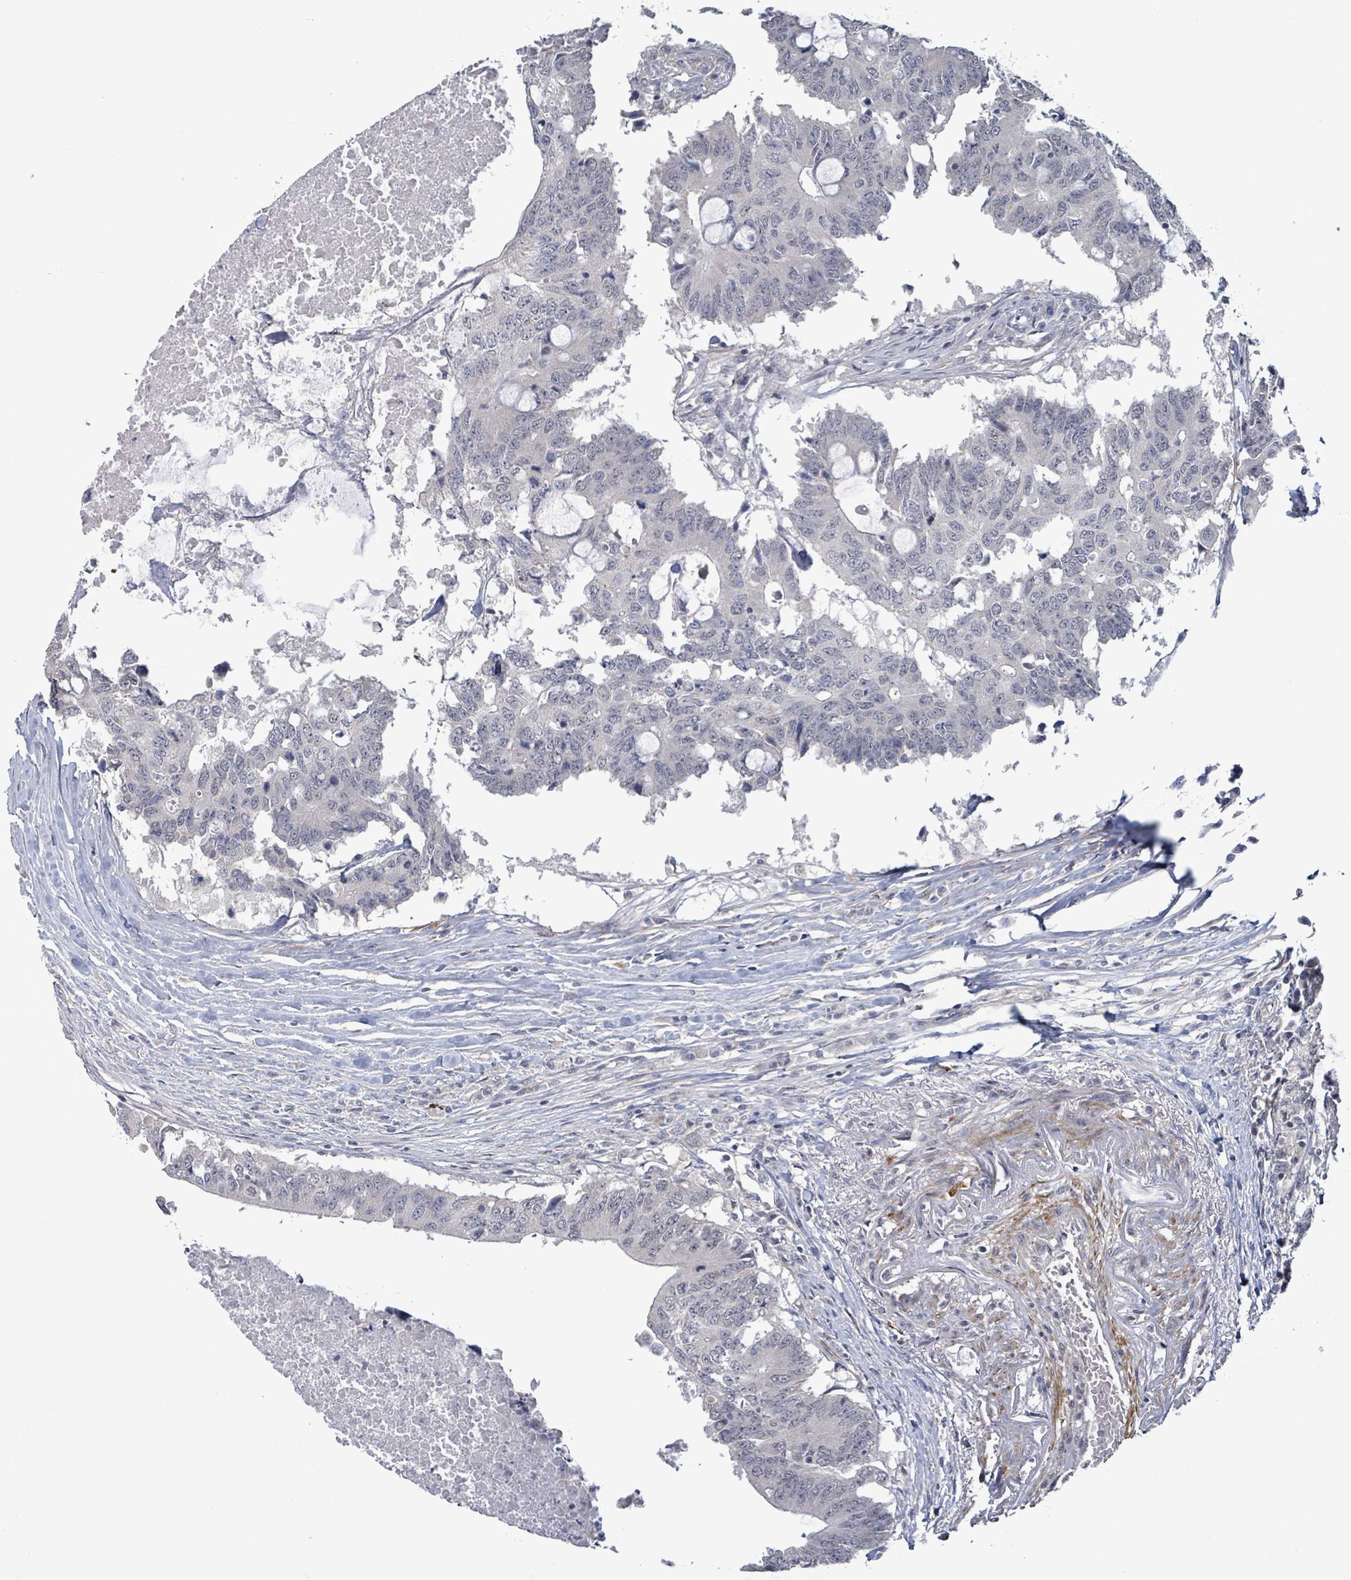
{"staining": {"intensity": "negative", "quantity": "none", "location": "none"}, "tissue": "colorectal cancer", "cell_type": "Tumor cells", "image_type": "cancer", "snomed": [{"axis": "morphology", "description": "Adenocarcinoma, NOS"}, {"axis": "topography", "description": "Colon"}], "caption": "This is an IHC image of human colorectal cancer. There is no expression in tumor cells.", "gene": "AMMECR1", "patient": {"sex": "male", "age": 71}}